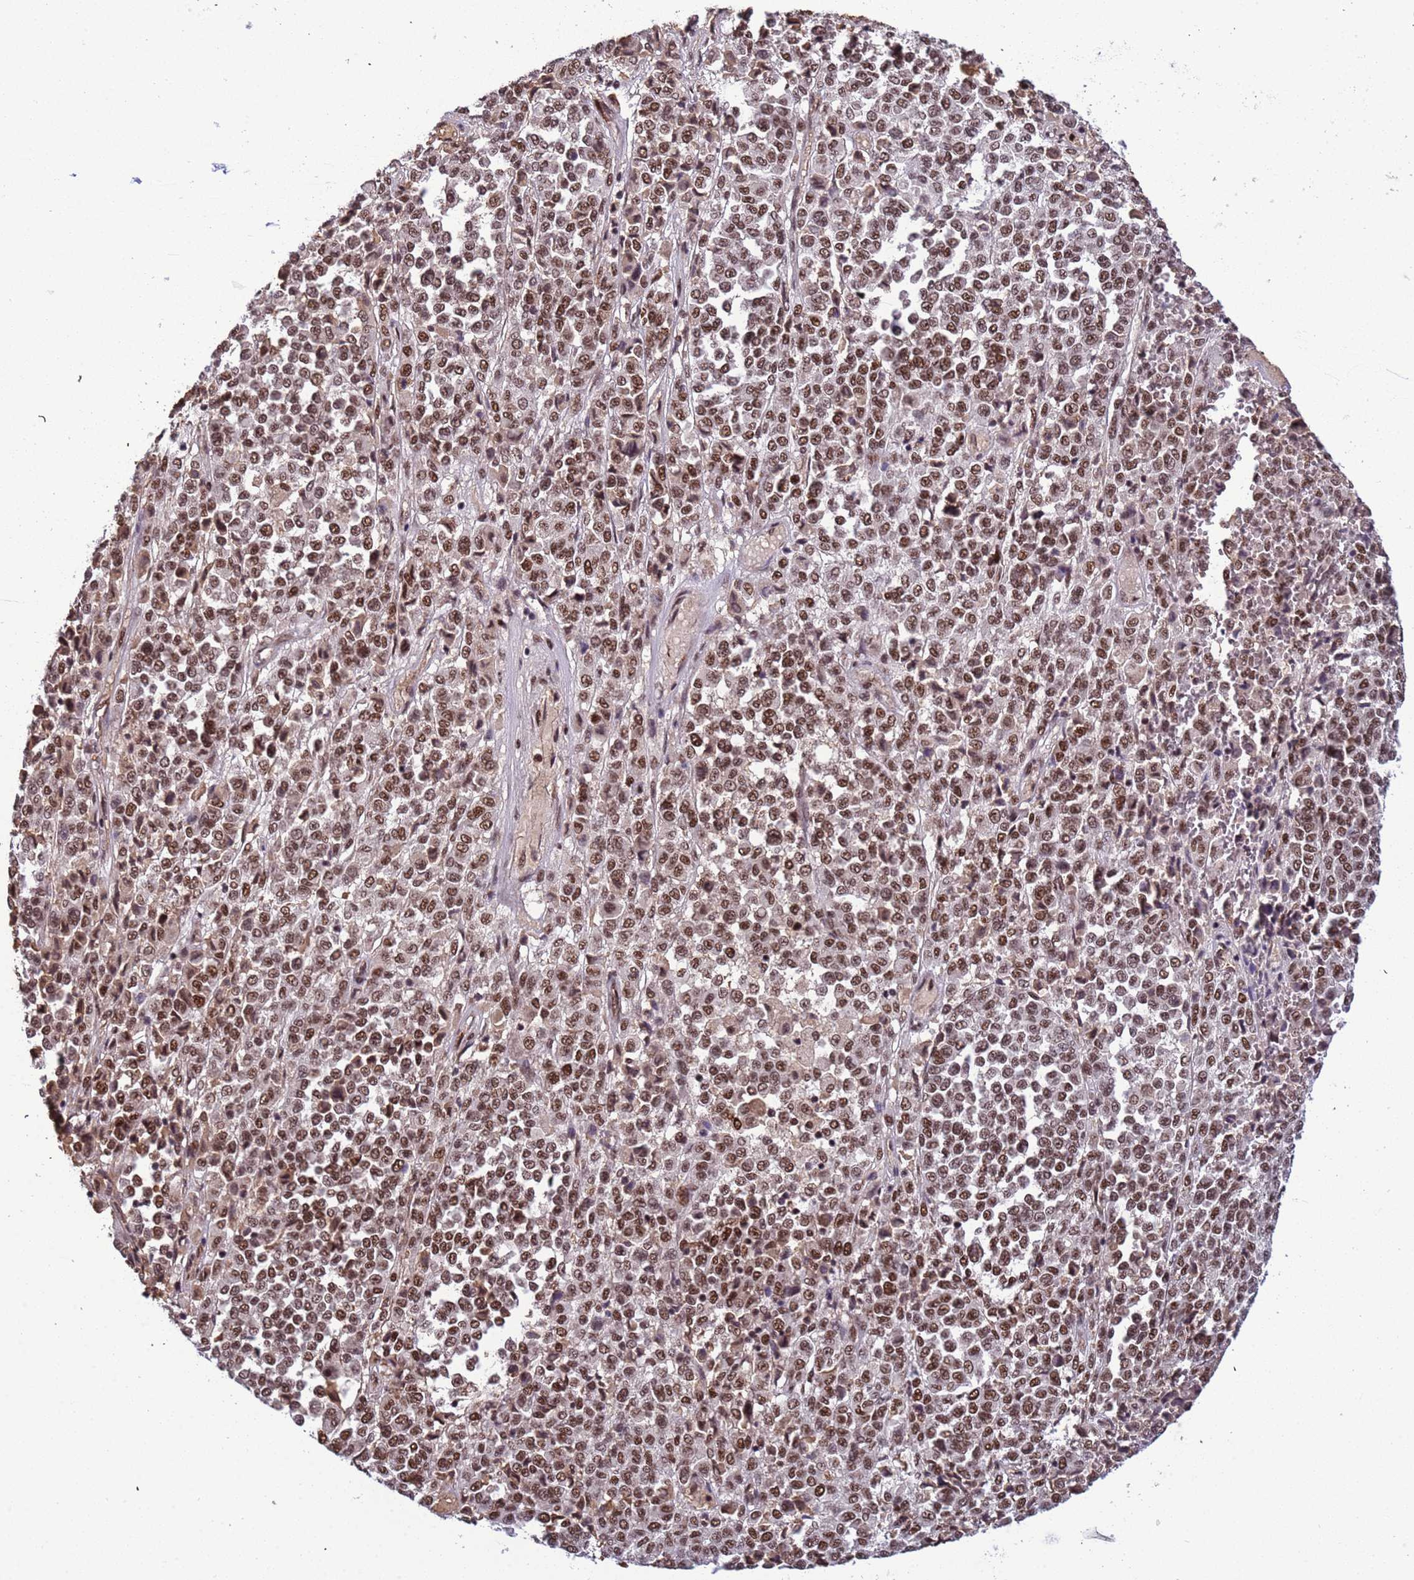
{"staining": {"intensity": "strong", "quantity": ">75%", "location": "nuclear"}, "tissue": "melanoma", "cell_type": "Tumor cells", "image_type": "cancer", "snomed": [{"axis": "morphology", "description": "Malignant melanoma, Metastatic site"}, {"axis": "topography", "description": "Pancreas"}], "caption": "Malignant melanoma (metastatic site) stained with DAB (3,3'-diaminobenzidine) IHC demonstrates high levels of strong nuclear positivity in approximately >75% of tumor cells. (DAB (3,3'-diaminobenzidine) IHC, brown staining for protein, blue staining for nuclei).", "gene": "SRRT", "patient": {"sex": "female", "age": 30}}